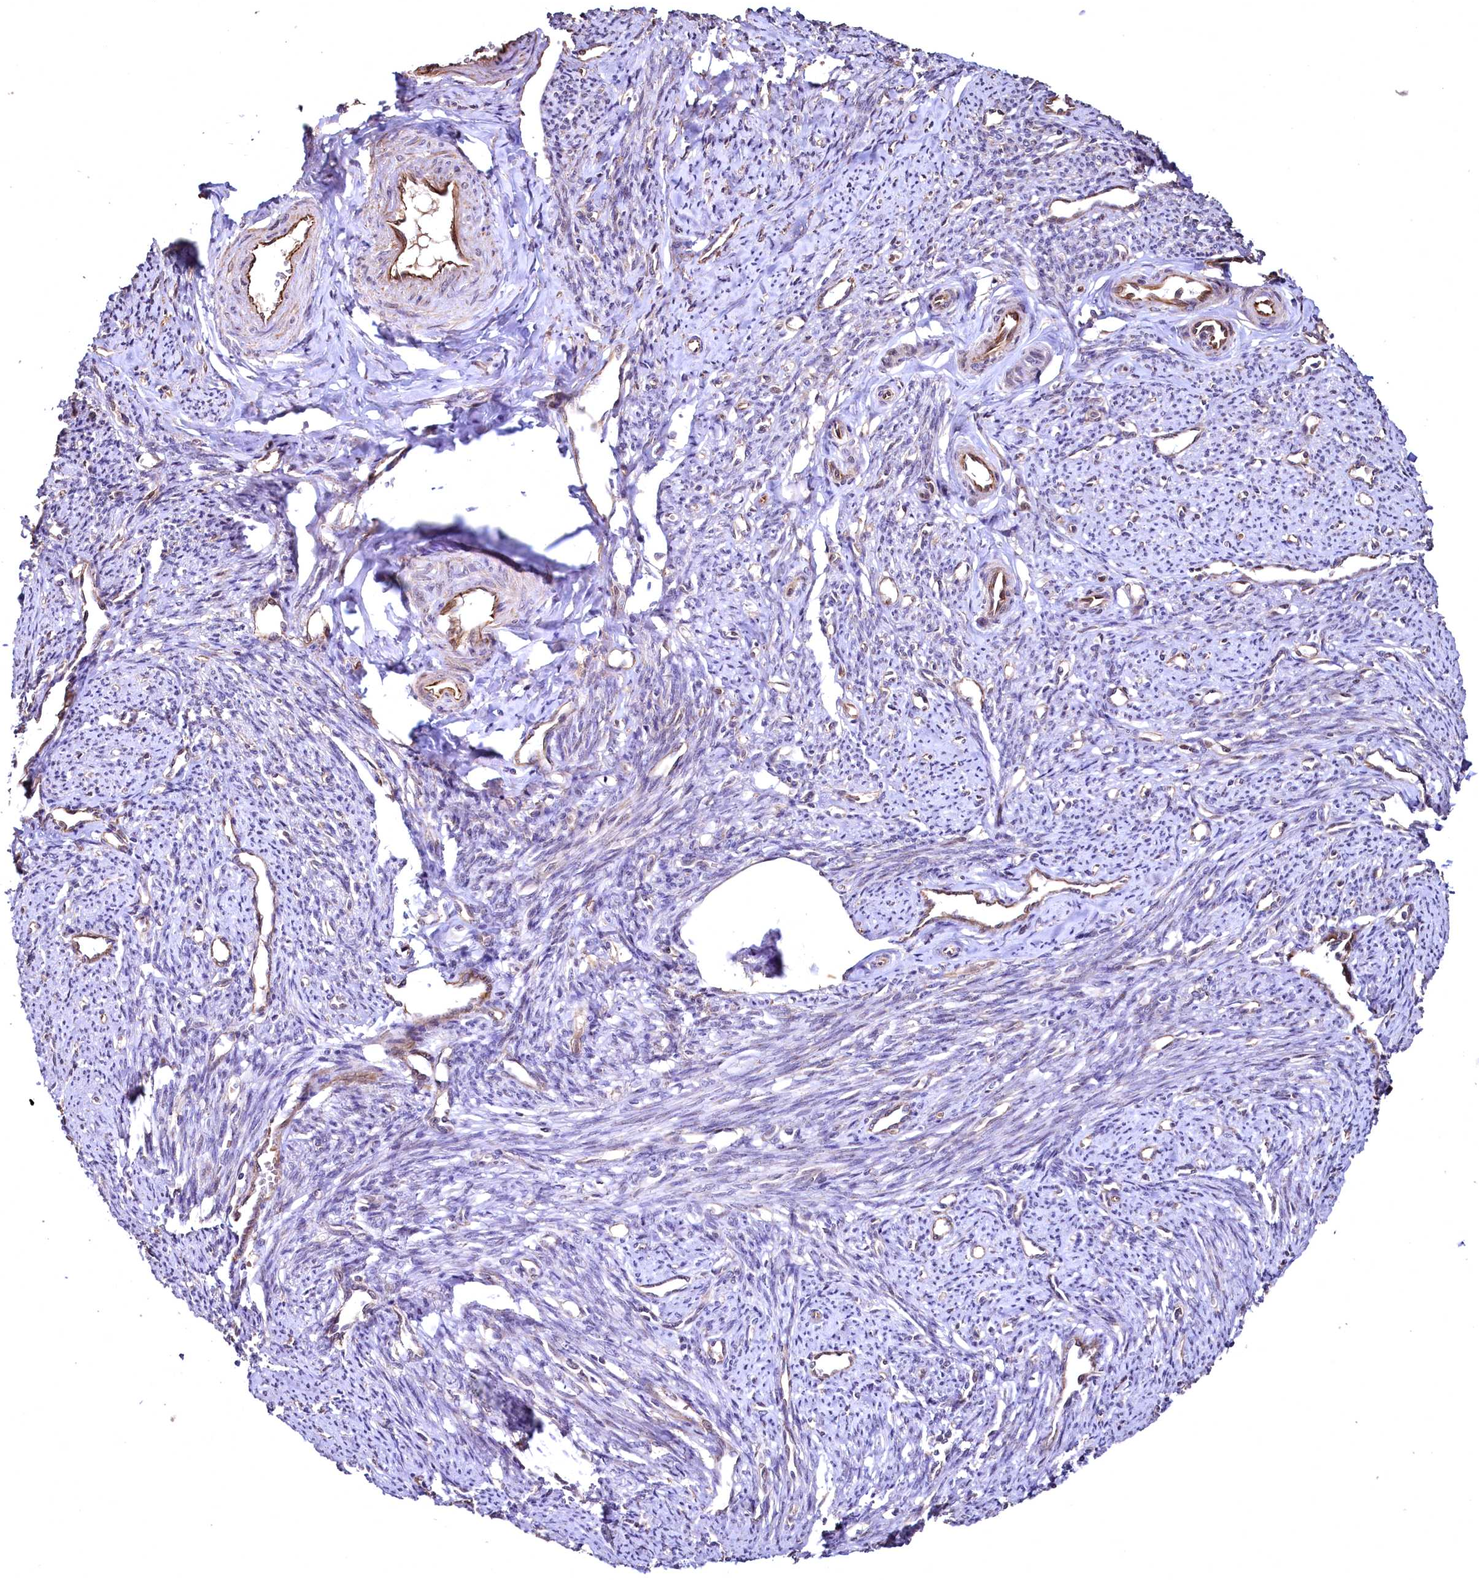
{"staining": {"intensity": "weak", "quantity": "25%-75%", "location": "cytoplasmic/membranous"}, "tissue": "smooth muscle", "cell_type": "Smooth muscle cells", "image_type": "normal", "snomed": [{"axis": "morphology", "description": "Normal tissue, NOS"}, {"axis": "topography", "description": "Smooth muscle"}, {"axis": "topography", "description": "Uterus"}], "caption": "Smooth muscle stained with a brown dye displays weak cytoplasmic/membranous positive expression in about 25%-75% of smooth muscle cells.", "gene": "TBCEL", "patient": {"sex": "female", "age": 59}}